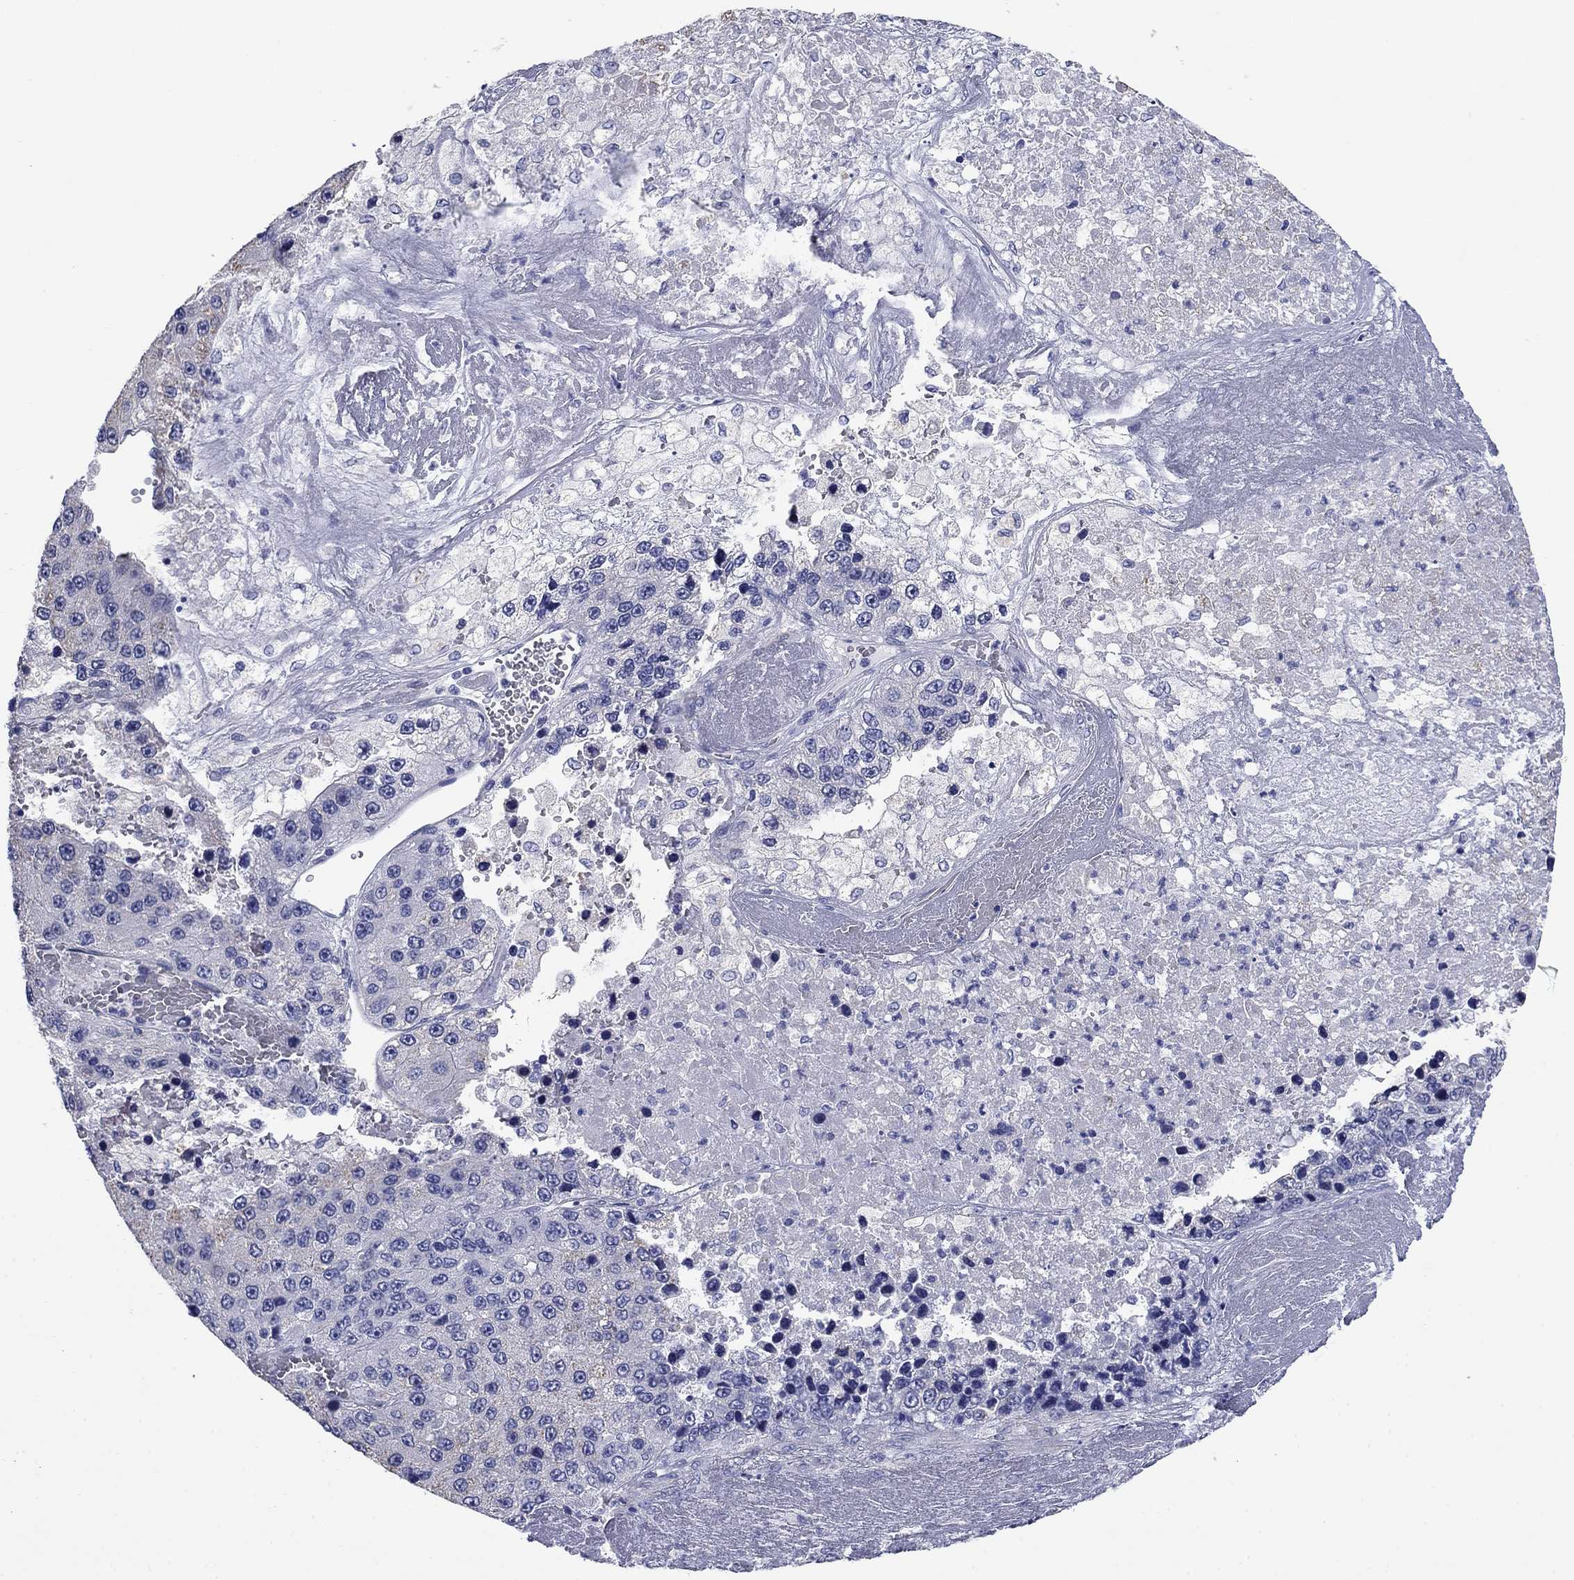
{"staining": {"intensity": "negative", "quantity": "none", "location": "none"}, "tissue": "liver cancer", "cell_type": "Tumor cells", "image_type": "cancer", "snomed": [{"axis": "morphology", "description": "Carcinoma, Hepatocellular, NOS"}, {"axis": "topography", "description": "Liver"}], "caption": "DAB (3,3'-diaminobenzidine) immunohistochemical staining of liver cancer displays no significant positivity in tumor cells.", "gene": "PRKCG", "patient": {"sex": "female", "age": 73}}